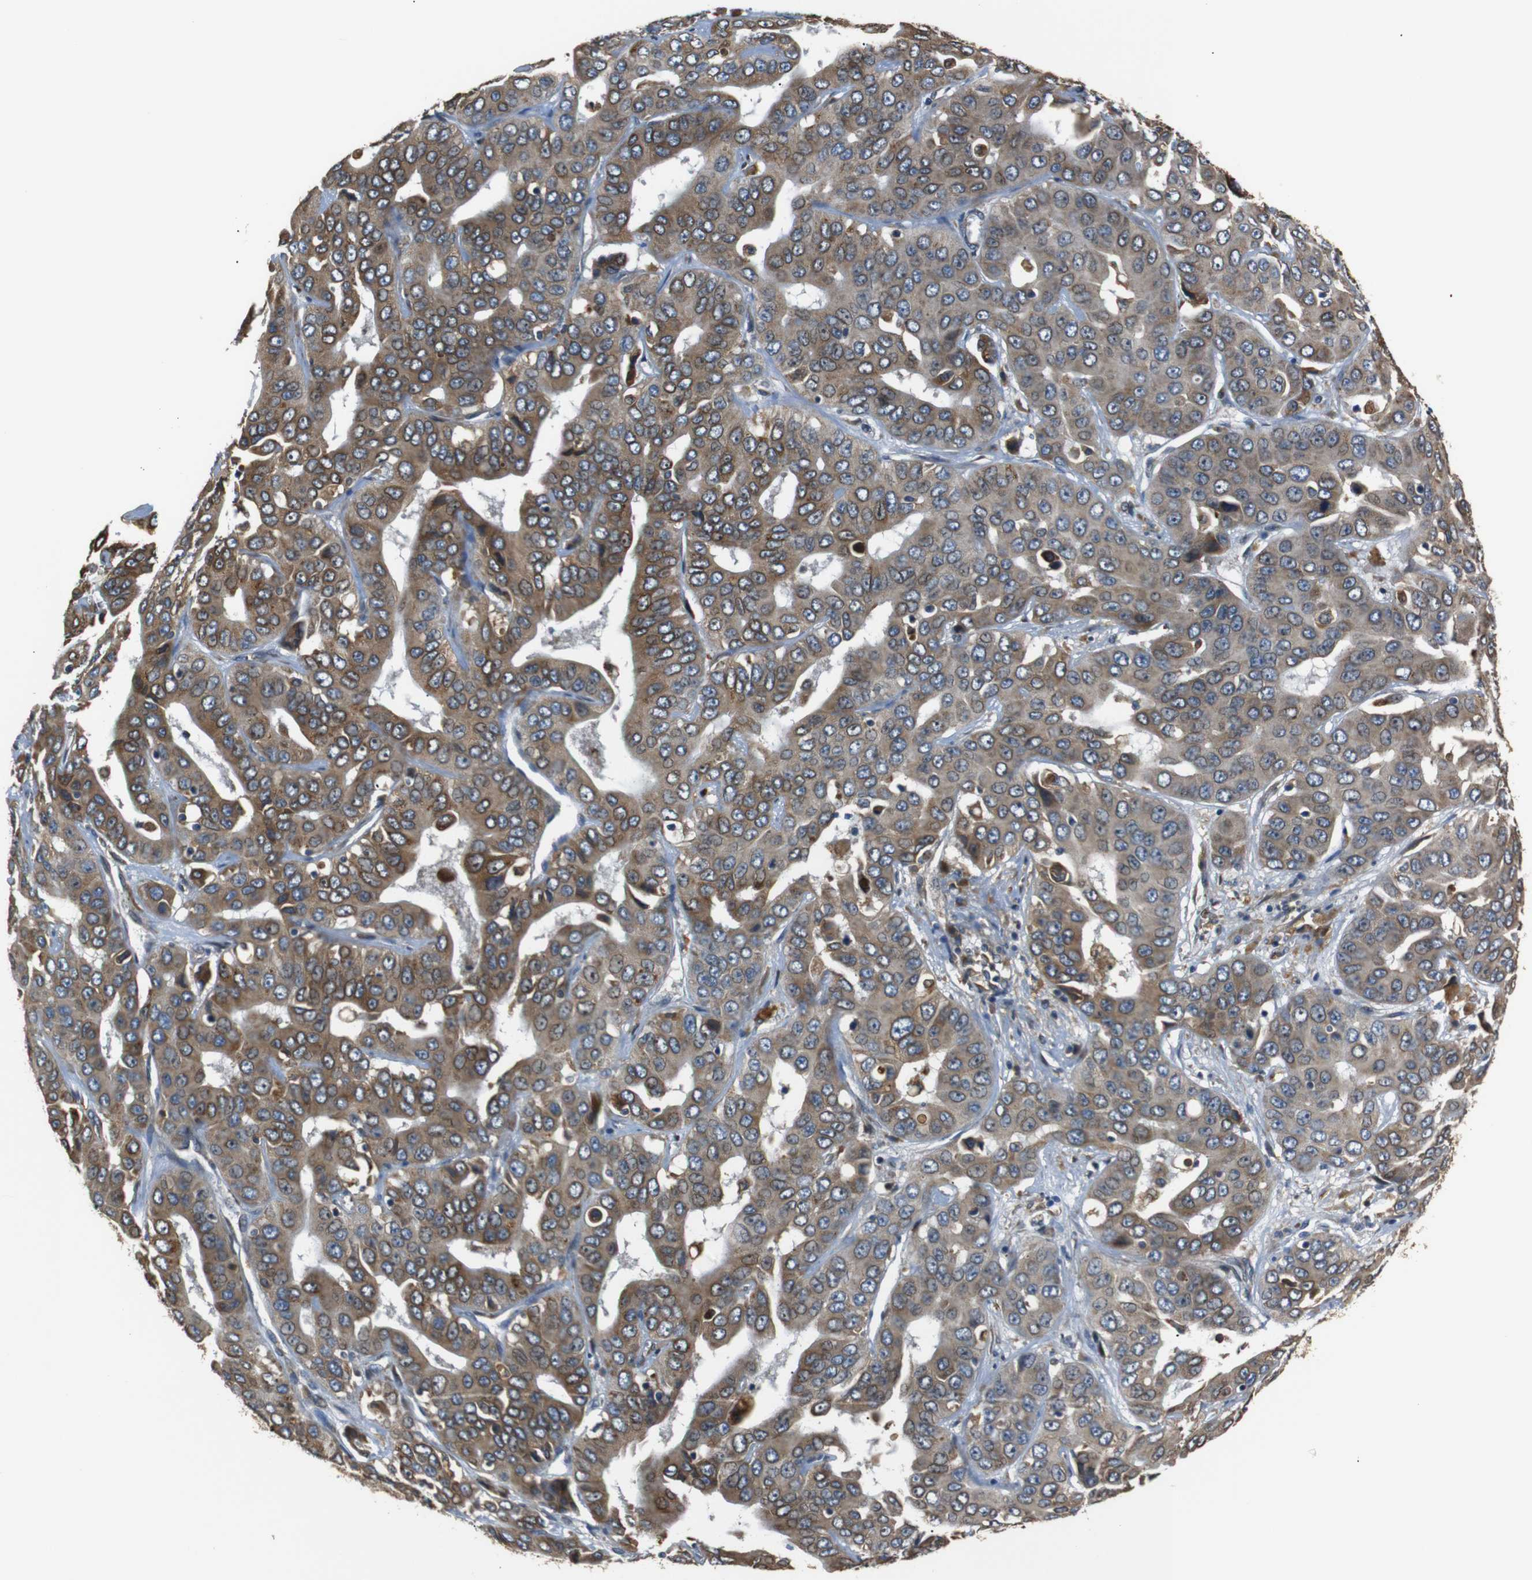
{"staining": {"intensity": "moderate", "quantity": ">75%", "location": "cytoplasmic/membranous"}, "tissue": "liver cancer", "cell_type": "Tumor cells", "image_type": "cancer", "snomed": [{"axis": "morphology", "description": "Cholangiocarcinoma"}, {"axis": "topography", "description": "Liver"}], "caption": "Immunohistochemistry micrograph of neoplastic tissue: cholangiocarcinoma (liver) stained using immunohistochemistry shows medium levels of moderate protein expression localized specifically in the cytoplasmic/membranous of tumor cells, appearing as a cytoplasmic/membranous brown color.", "gene": "TMED2", "patient": {"sex": "female", "age": 52}}